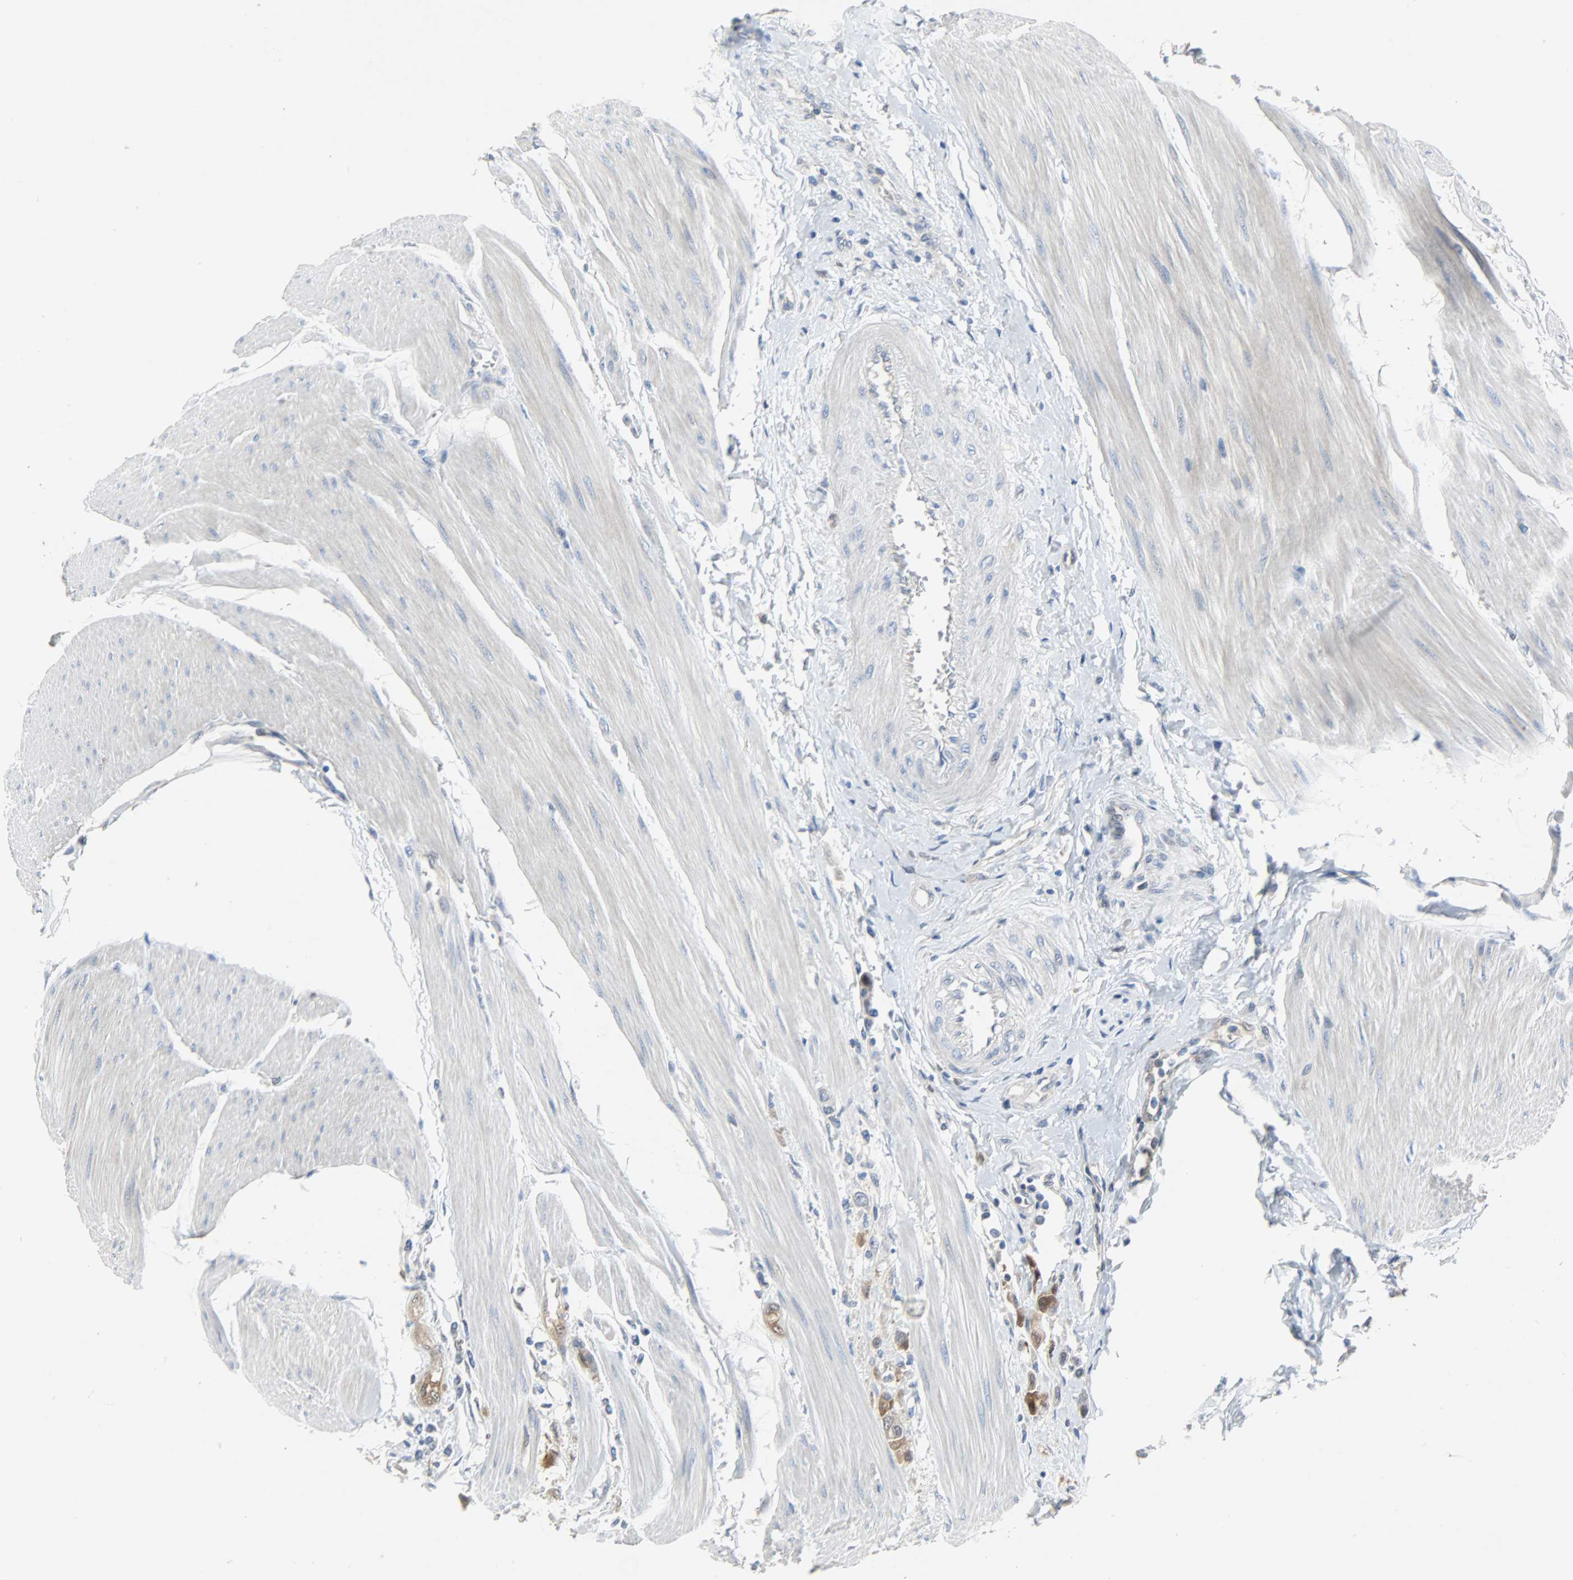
{"staining": {"intensity": "strong", "quantity": ">75%", "location": "cytoplasmic/membranous"}, "tissue": "urothelial cancer", "cell_type": "Tumor cells", "image_type": "cancer", "snomed": [{"axis": "morphology", "description": "Urothelial carcinoma, High grade"}, {"axis": "topography", "description": "Urinary bladder"}], "caption": "A micrograph of human high-grade urothelial carcinoma stained for a protein reveals strong cytoplasmic/membranous brown staining in tumor cells.", "gene": "EIF4EBP1", "patient": {"sex": "male", "age": 50}}